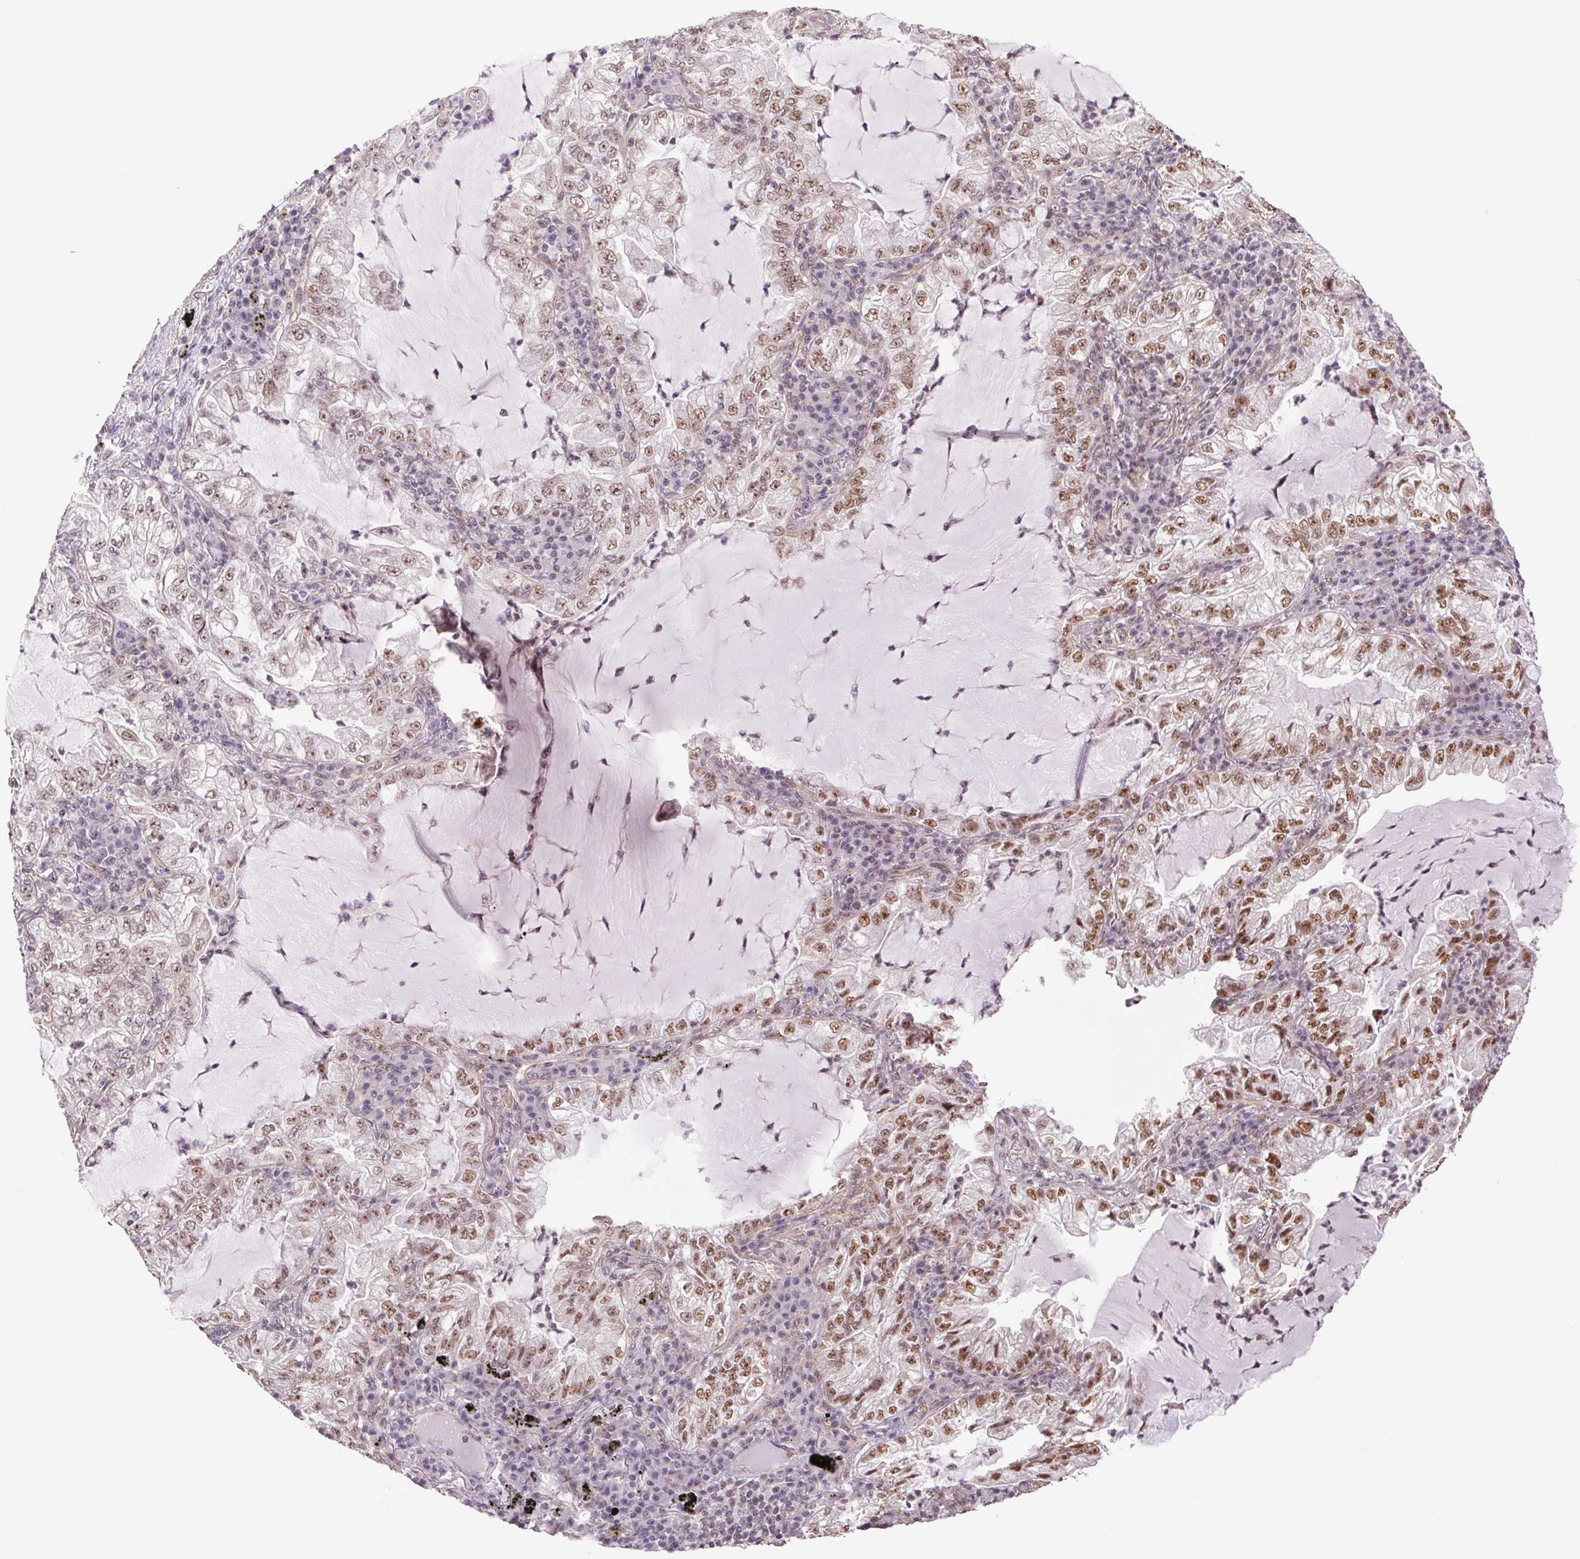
{"staining": {"intensity": "moderate", "quantity": ">75%", "location": "nuclear"}, "tissue": "lung cancer", "cell_type": "Tumor cells", "image_type": "cancer", "snomed": [{"axis": "morphology", "description": "Adenocarcinoma, NOS"}, {"axis": "topography", "description": "Lung"}], "caption": "Lung cancer (adenocarcinoma) was stained to show a protein in brown. There is medium levels of moderate nuclear positivity in about >75% of tumor cells.", "gene": "CWC25", "patient": {"sex": "female", "age": 73}}